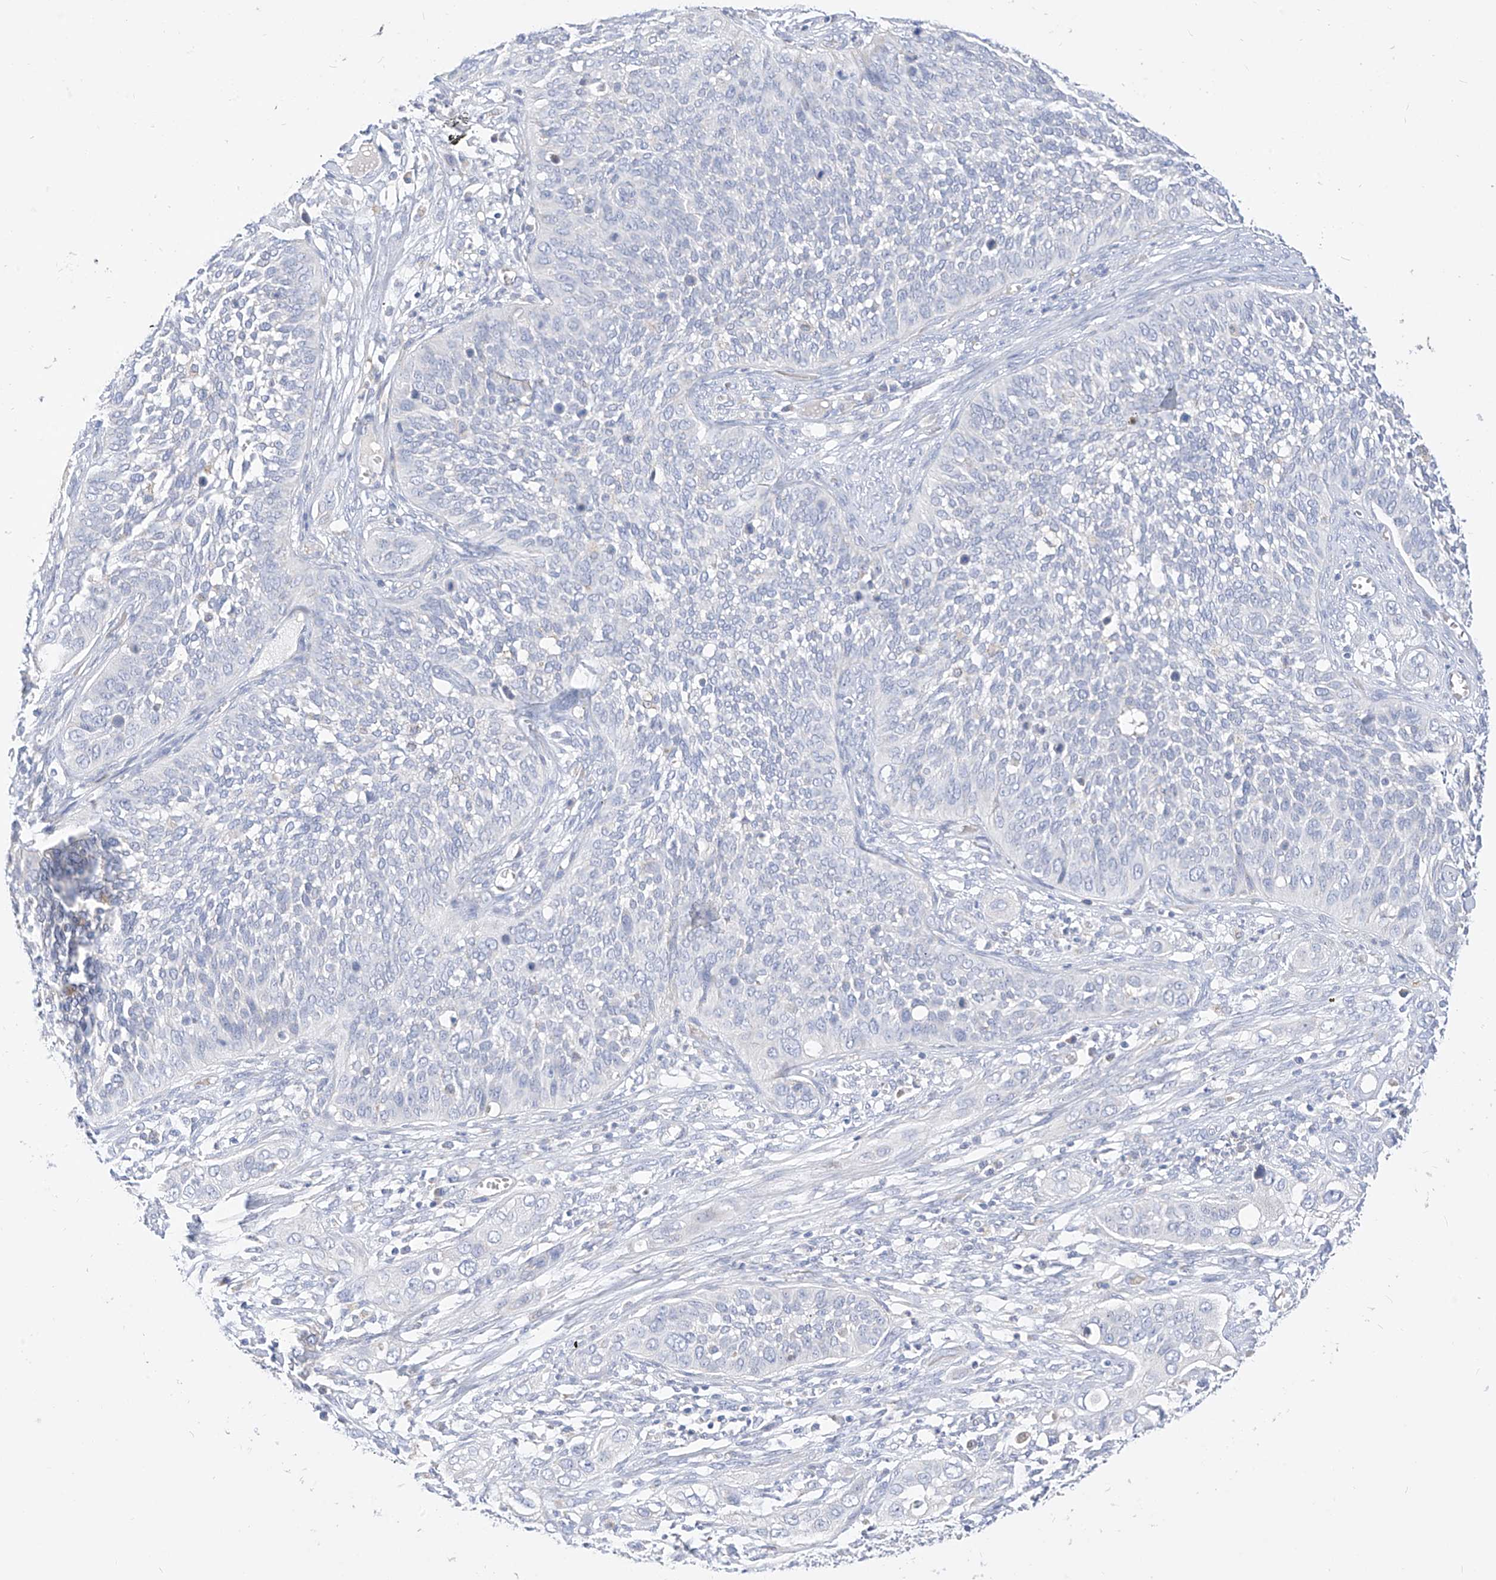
{"staining": {"intensity": "negative", "quantity": "none", "location": "none"}, "tissue": "cervical cancer", "cell_type": "Tumor cells", "image_type": "cancer", "snomed": [{"axis": "morphology", "description": "Squamous cell carcinoma, NOS"}, {"axis": "topography", "description": "Cervix"}], "caption": "Photomicrograph shows no protein positivity in tumor cells of cervical squamous cell carcinoma tissue. The staining was performed using DAB (3,3'-diaminobenzidine) to visualize the protein expression in brown, while the nuclei were stained in blue with hematoxylin (Magnification: 20x).", "gene": "RASA2", "patient": {"sex": "female", "age": 34}}